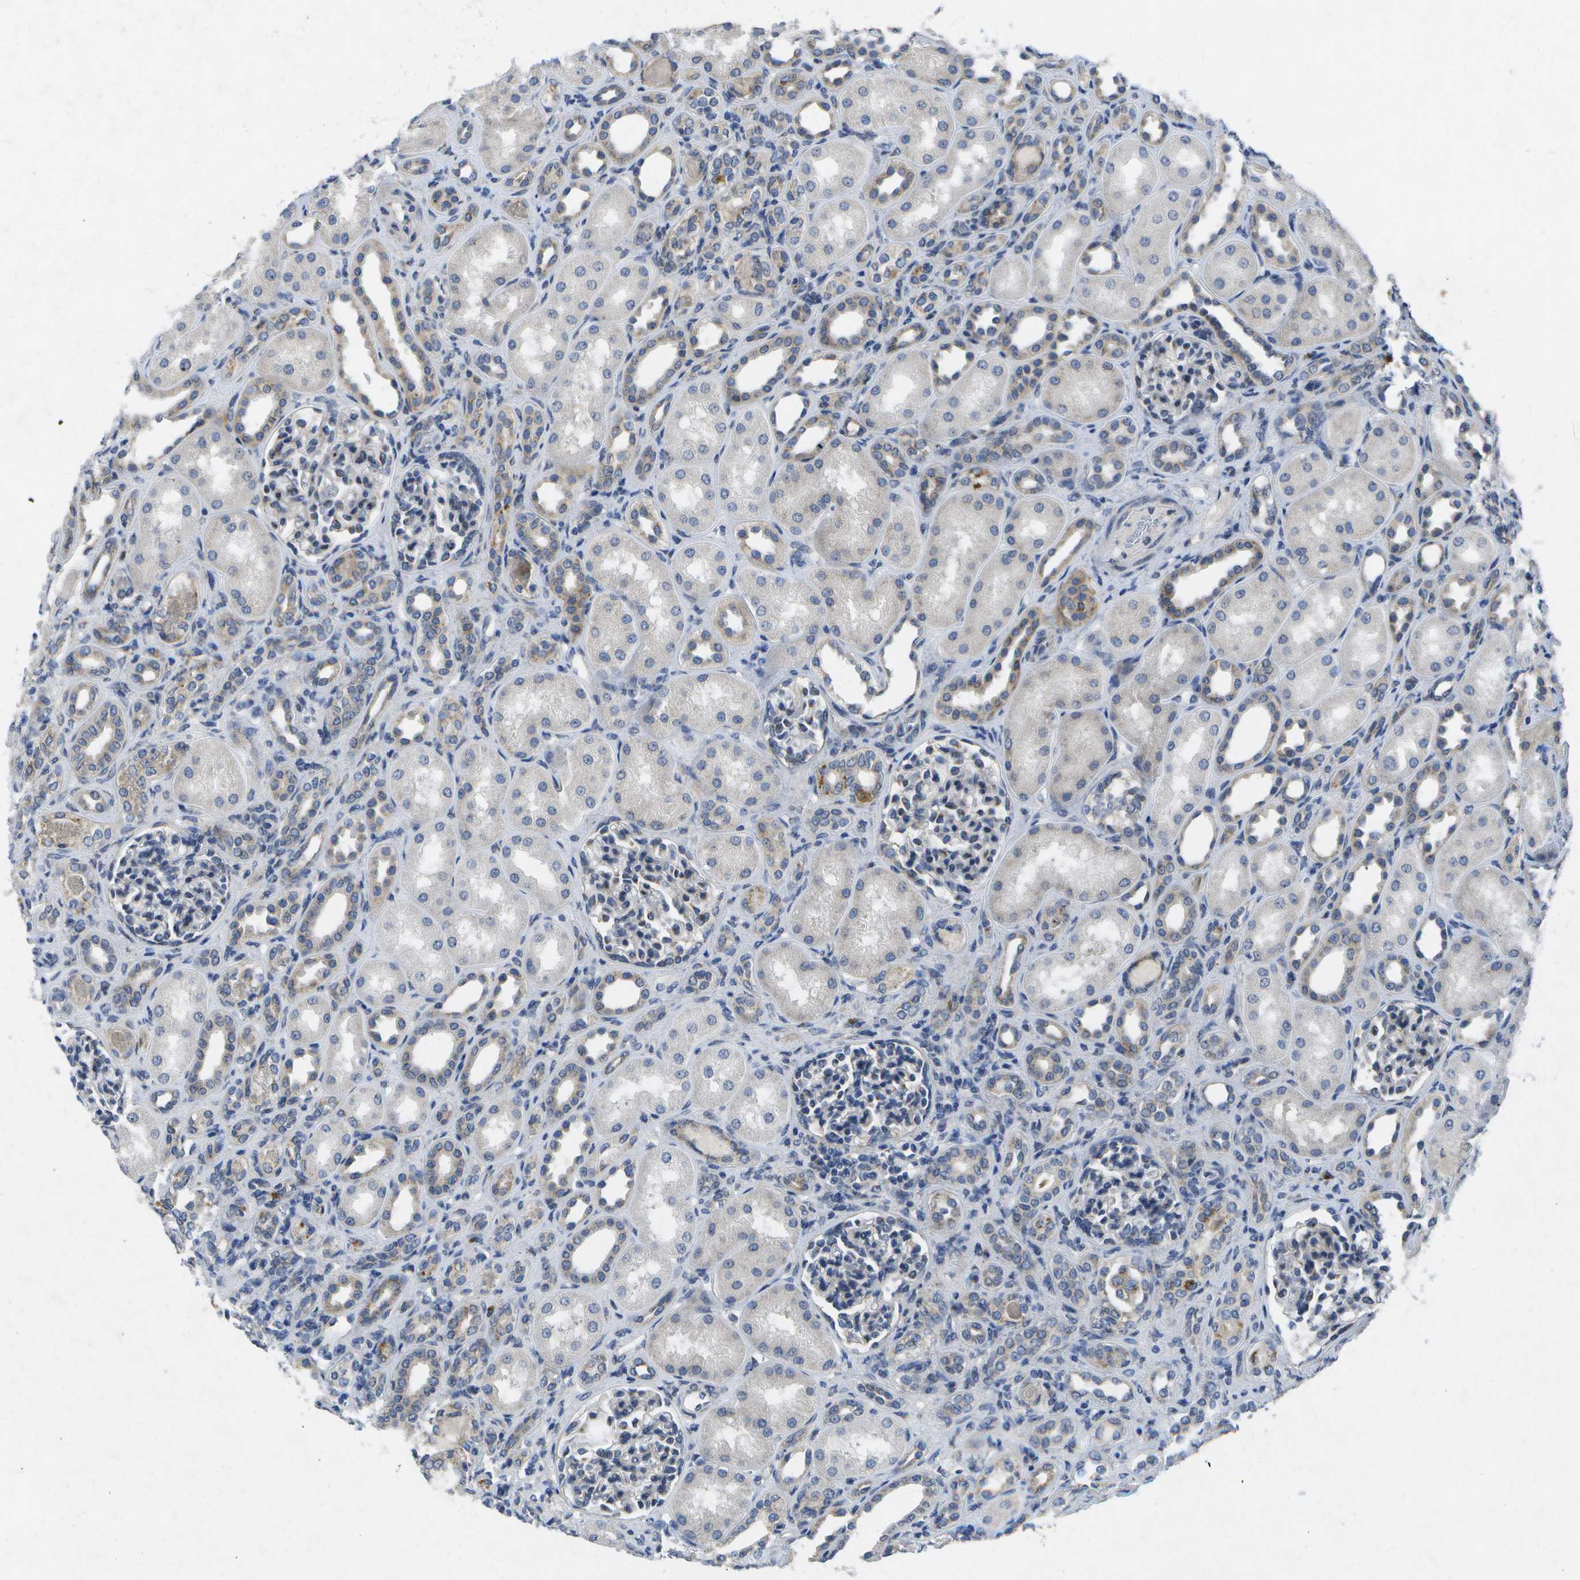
{"staining": {"intensity": "negative", "quantity": "none", "location": "none"}, "tissue": "kidney", "cell_type": "Cells in glomeruli", "image_type": "normal", "snomed": [{"axis": "morphology", "description": "Normal tissue, NOS"}, {"axis": "topography", "description": "Kidney"}], "caption": "Human kidney stained for a protein using immunohistochemistry (IHC) displays no staining in cells in glomeruli.", "gene": "KDELR1", "patient": {"sex": "male", "age": 7}}